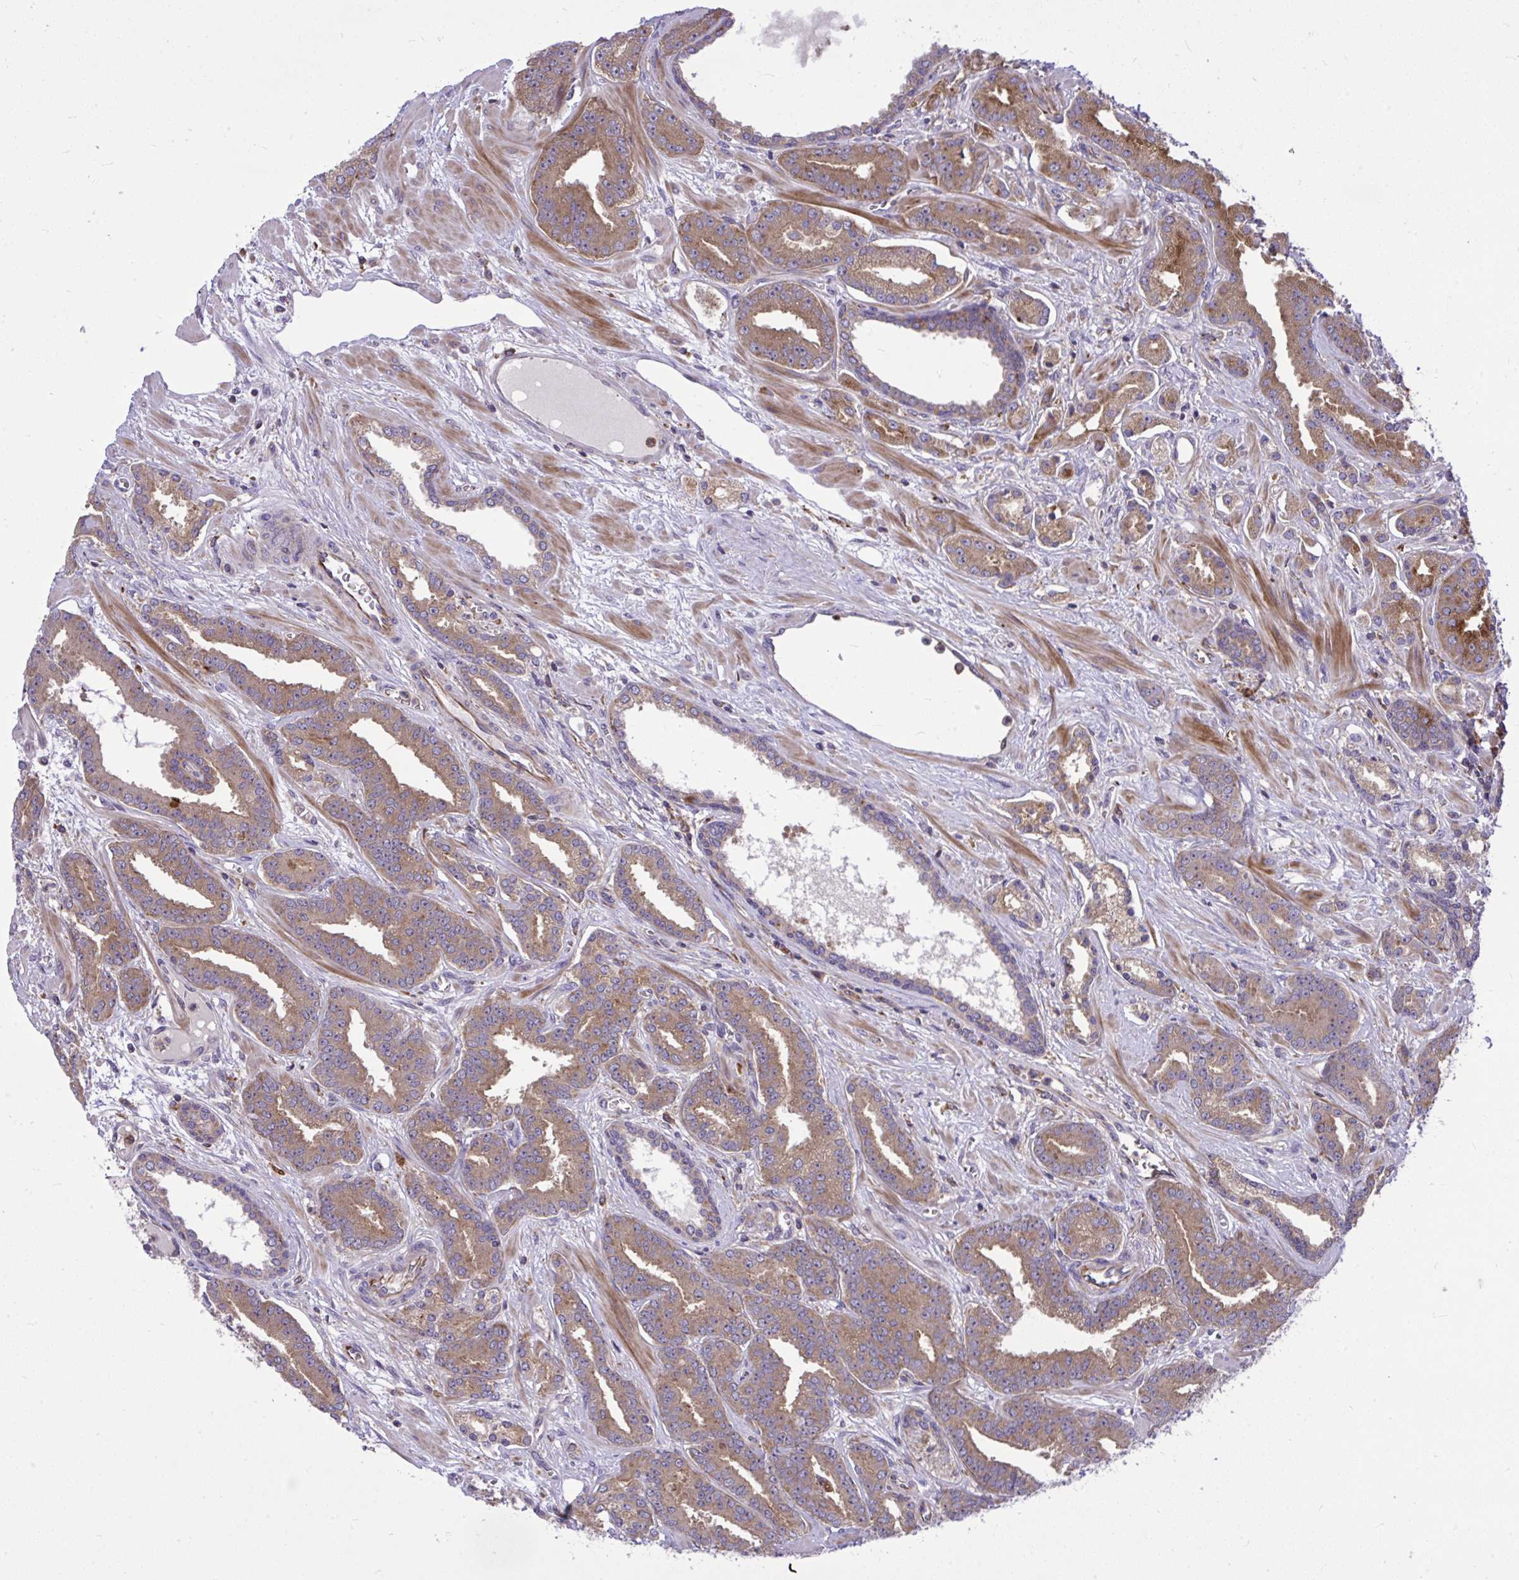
{"staining": {"intensity": "weak", "quantity": ">75%", "location": "cytoplasmic/membranous"}, "tissue": "prostate cancer", "cell_type": "Tumor cells", "image_type": "cancer", "snomed": [{"axis": "morphology", "description": "Adenocarcinoma, High grade"}, {"axis": "topography", "description": "Prostate"}], "caption": "A photomicrograph of human prostate high-grade adenocarcinoma stained for a protein exhibits weak cytoplasmic/membranous brown staining in tumor cells.", "gene": "PAIP2", "patient": {"sex": "male", "age": 60}}